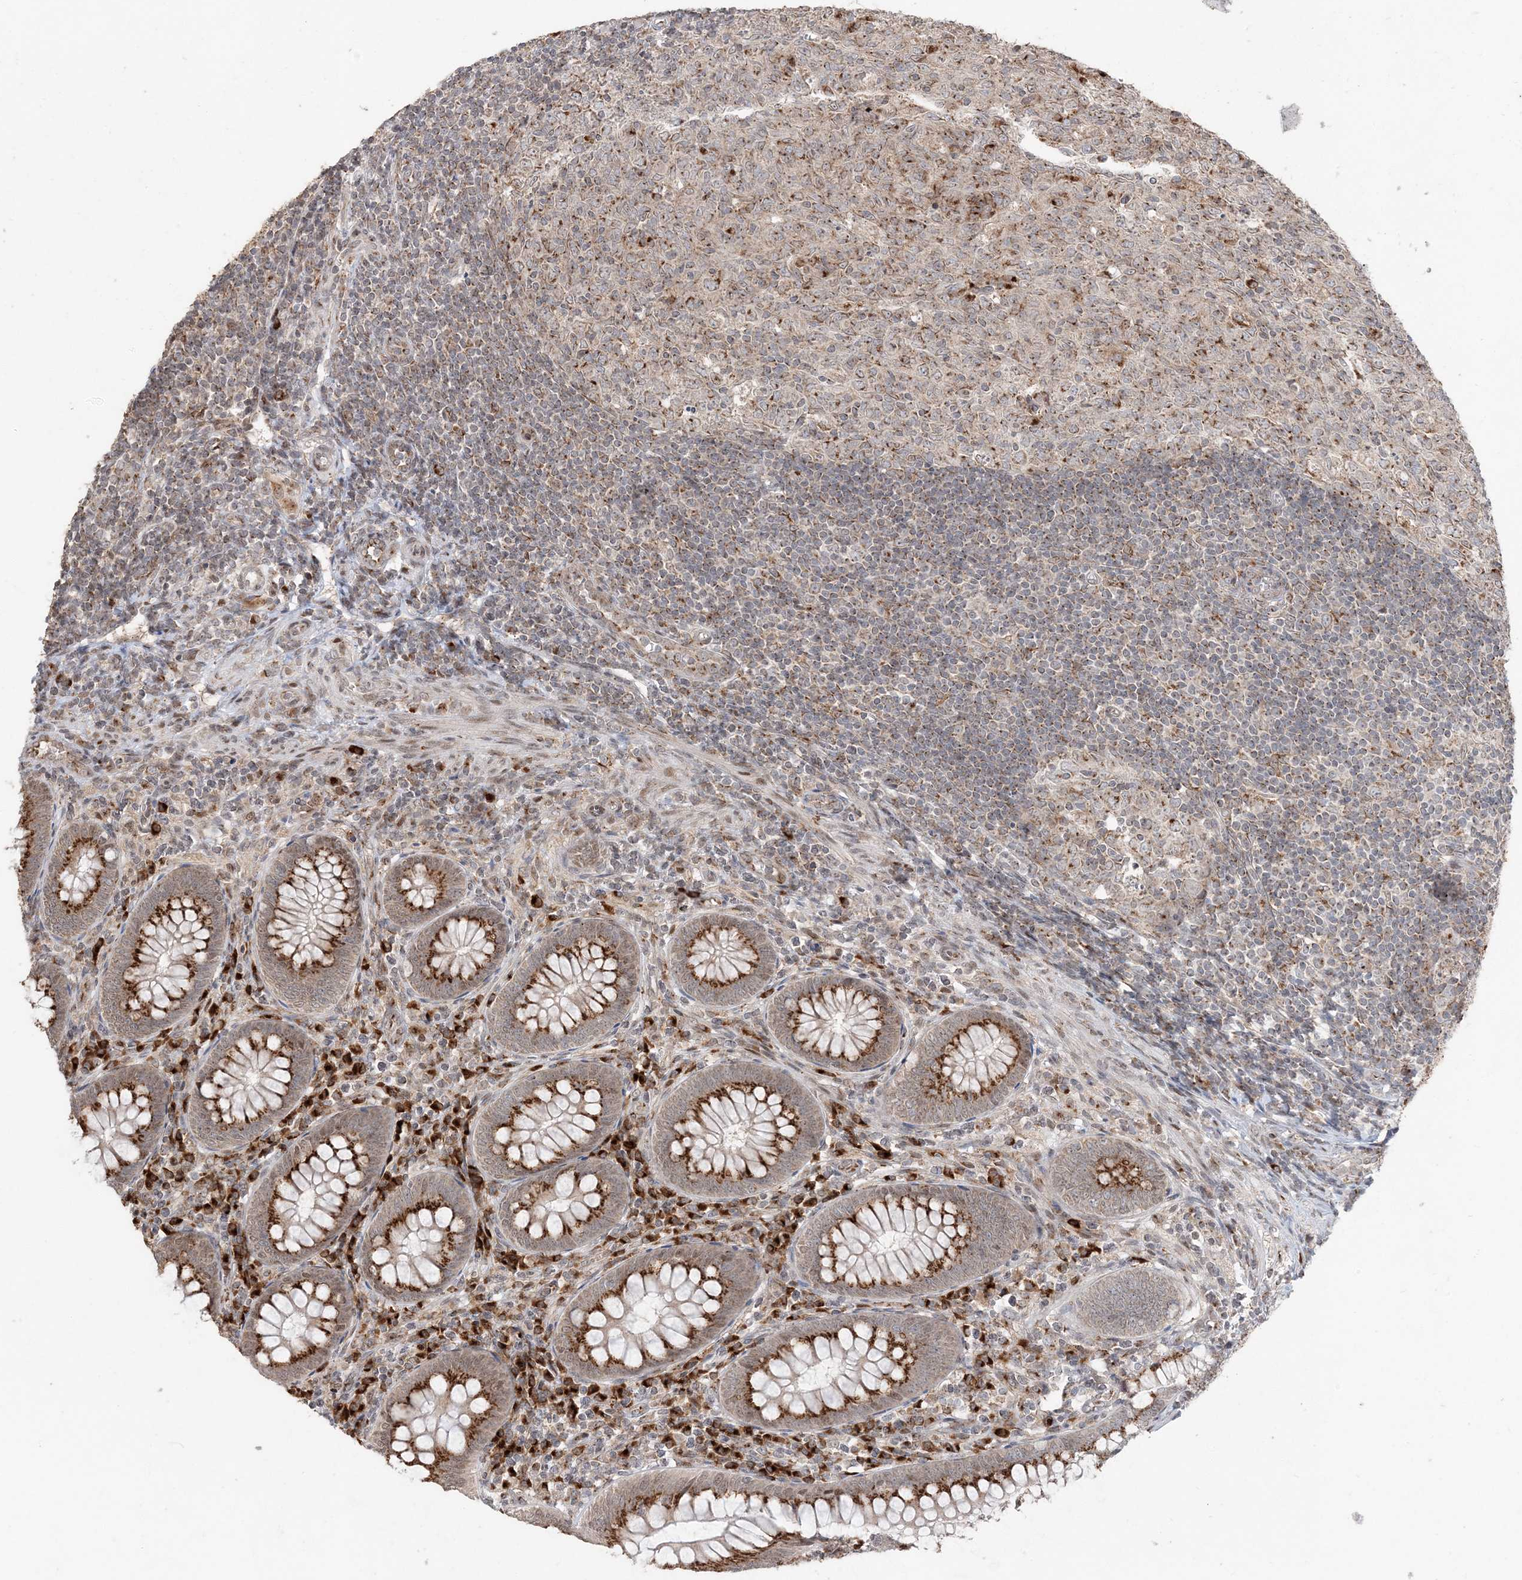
{"staining": {"intensity": "strong", "quantity": ">75%", "location": "cytoplasmic/membranous"}, "tissue": "appendix", "cell_type": "Glandular cells", "image_type": "normal", "snomed": [{"axis": "morphology", "description": "Normal tissue, NOS"}, {"axis": "topography", "description": "Appendix"}], "caption": "Immunohistochemical staining of unremarkable appendix displays >75% levels of strong cytoplasmic/membranous protein positivity in about >75% of glandular cells.", "gene": "RER1", "patient": {"sex": "male", "age": 14}}